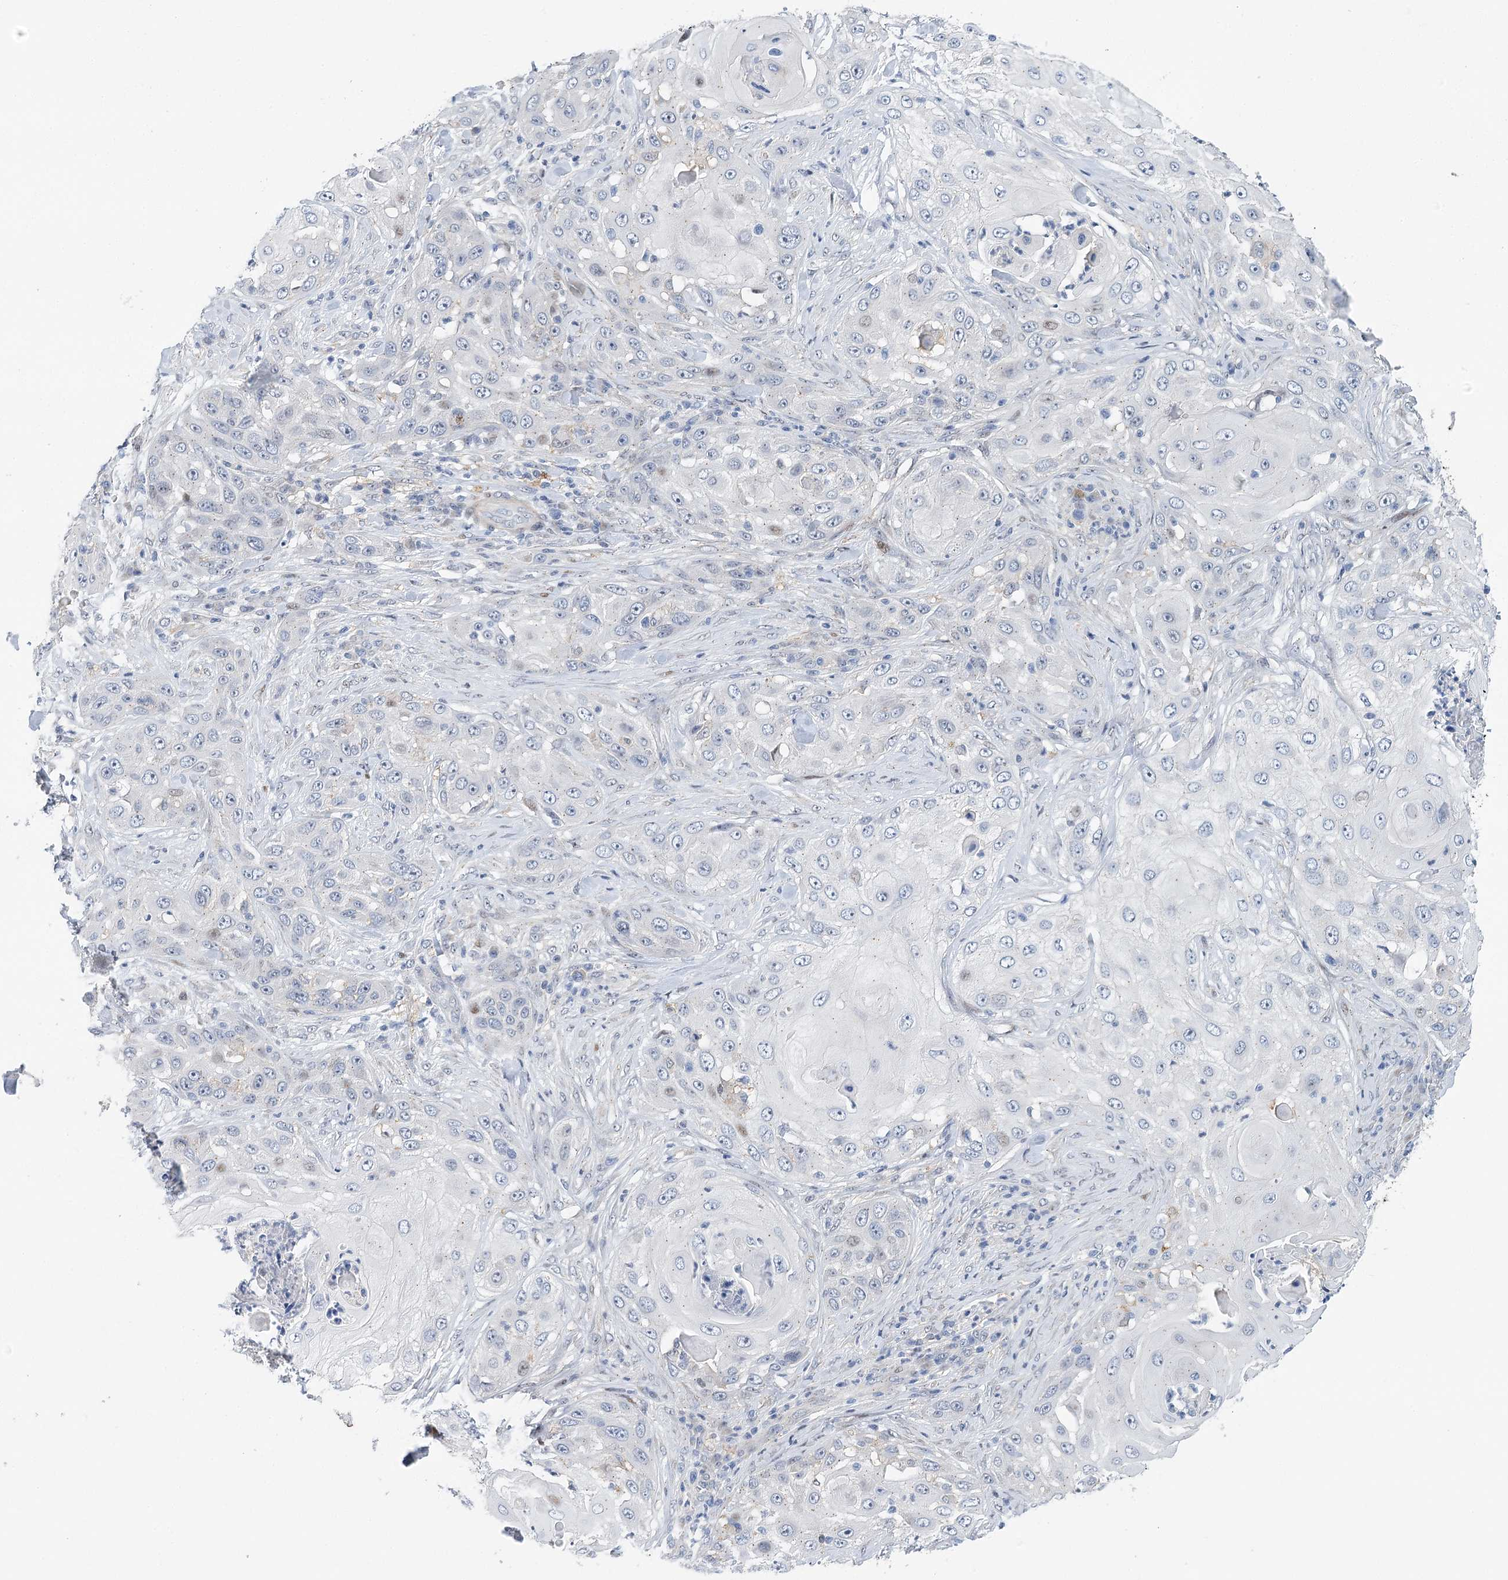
{"staining": {"intensity": "negative", "quantity": "none", "location": "none"}, "tissue": "skin cancer", "cell_type": "Tumor cells", "image_type": "cancer", "snomed": [{"axis": "morphology", "description": "Squamous cell carcinoma, NOS"}, {"axis": "topography", "description": "Skin"}], "caption": "Immunohistochemical staining of human skin cancer demonstrates no significant expression in tumor cells.", "gene": "CAMTA1", "patient": {"sex": "female", "age": 44}}